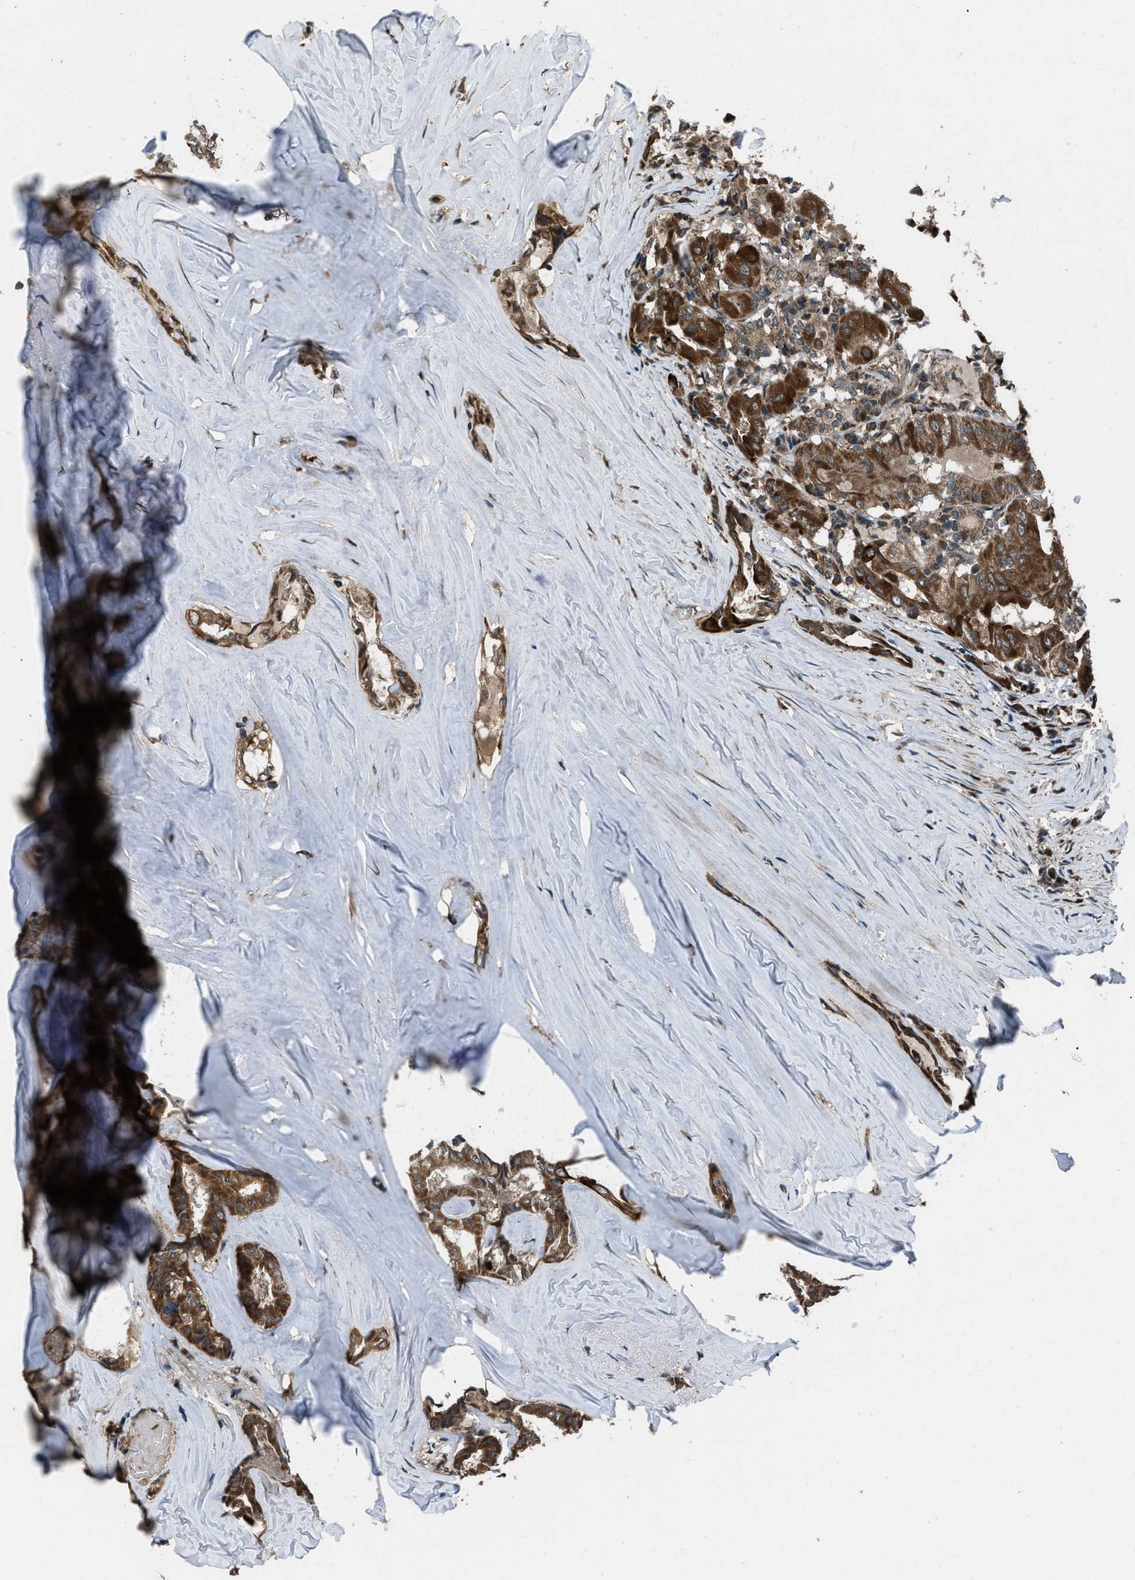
{"staining": {"intensity": "strong", "quantity": ">75%", "location": "cytoplasmic/membranous"}, "tissue": "thyroid cancer", "cell_type": "Tumor cells", "image_type": "cancer", "snomed": [{"axis": "morphology", "description": "Papillary adenocarcinoma, NOS"}, {"axis": "topography", "description": "Thyroid gland"}], "caption": "An immunohistochemistry (IHC) photomicrograph of tumor tissue is shown. Protein staining in brown highlights strong cytoplasmic/membranous positivity in thyroid cancer (papillary adenocarcinoma) within tumor cells.", "gene": "IRAK4", "patient": {"sex": "female", "age": 42}}